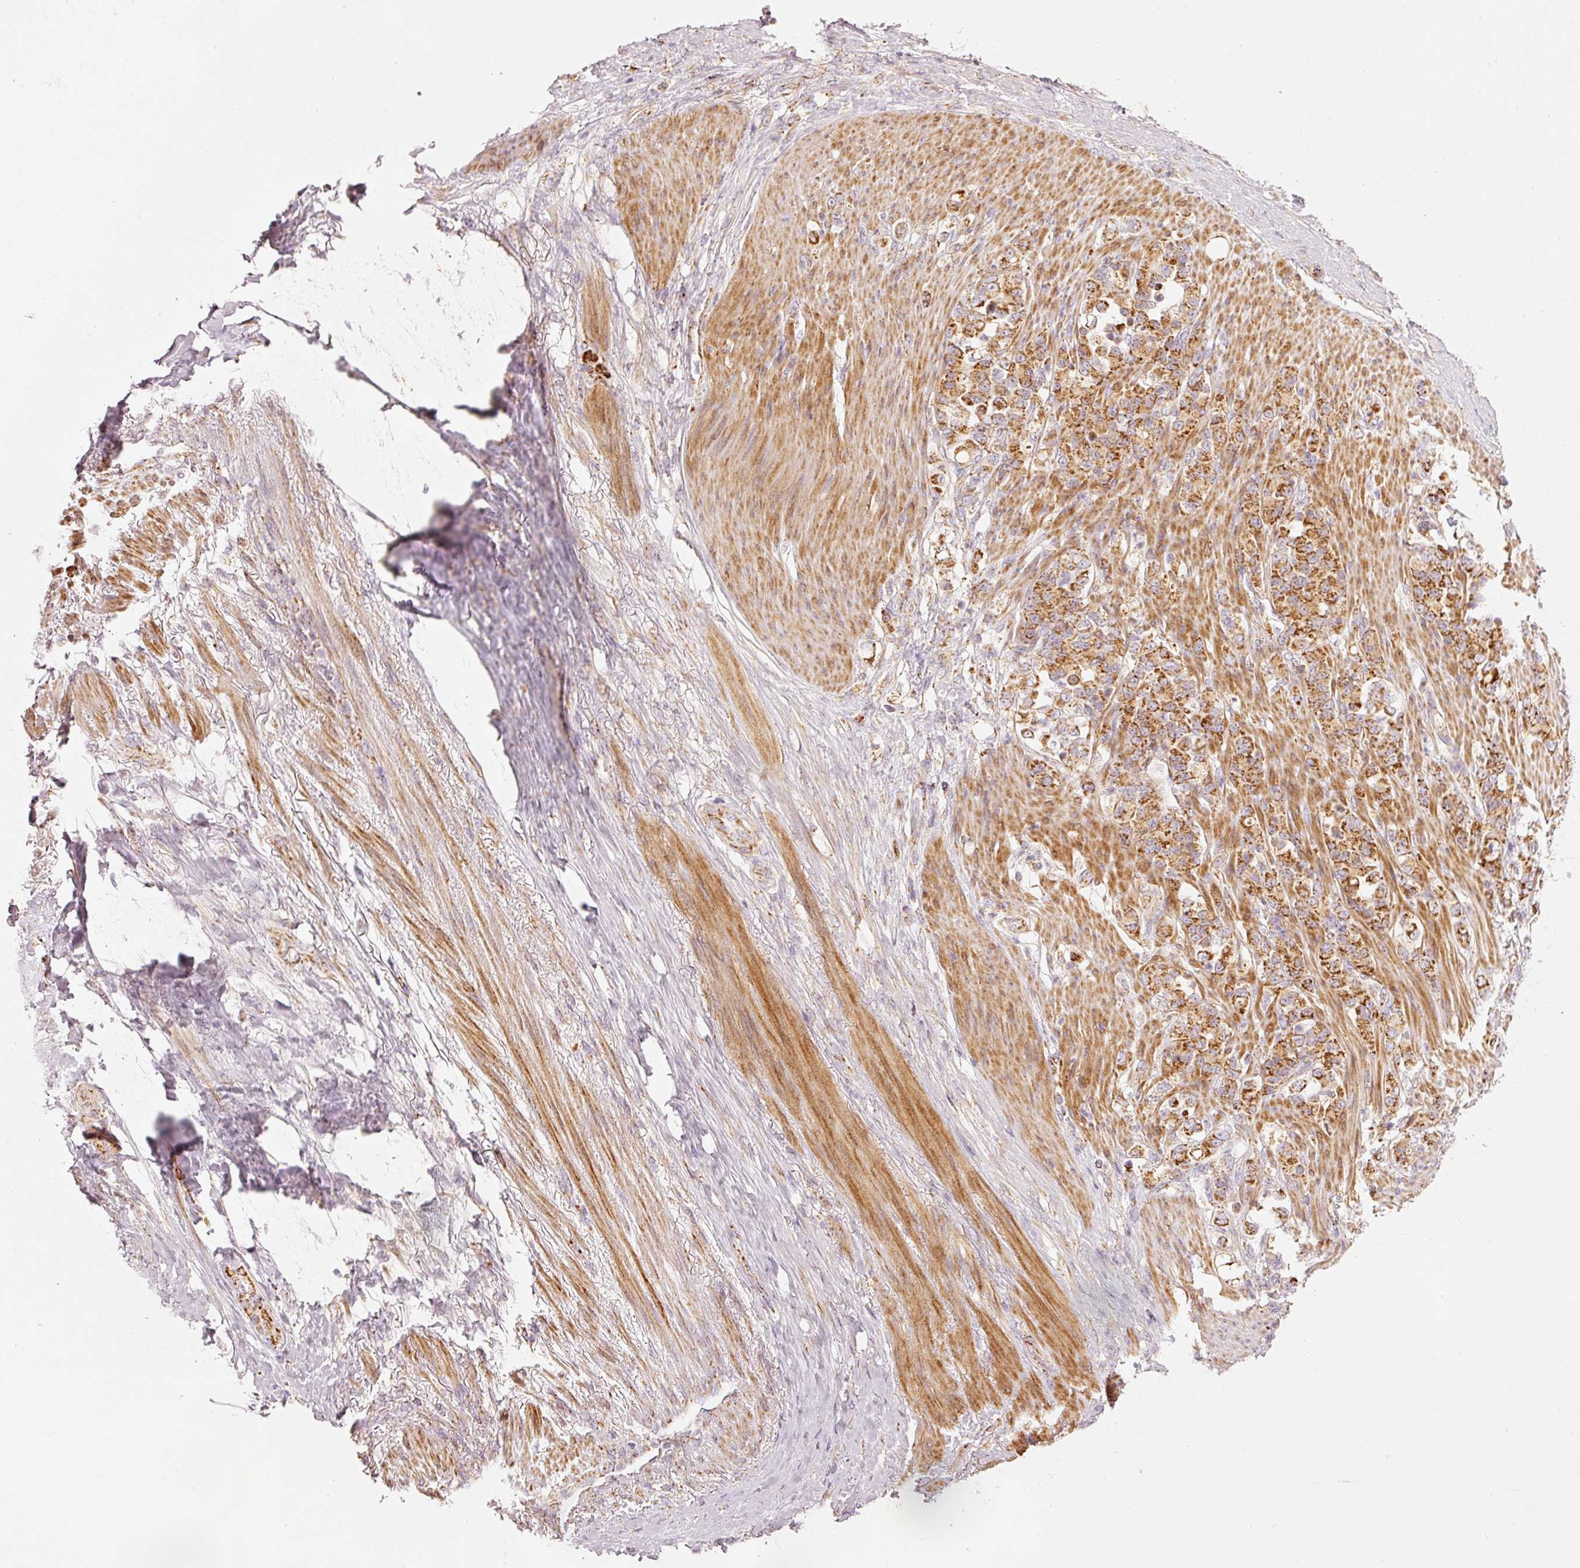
{"staining": {"intensity": "moderate", "quantity": ">75%", "location": "cytoplasmic/membranous"}, "tissue": "stomach cancer", "cell_type": "Tumor cells", "image_type": "cancer", "snomed": [{"axis": "morphology", "description": "Normal tissue, NOS"}, {"axis": "morphology", "description": "Adenocarcinoma, NOS"}, {"axis": "topography", "description": "Stomach"}], "caption": "Protein analysis of stomach cancer tissue demonstrates moderate cytoplasmic/membranous staining in approximately >75% of tumor cells.", "gene": "C17orf98", "patient": {"sex": "female", "age": 79}}